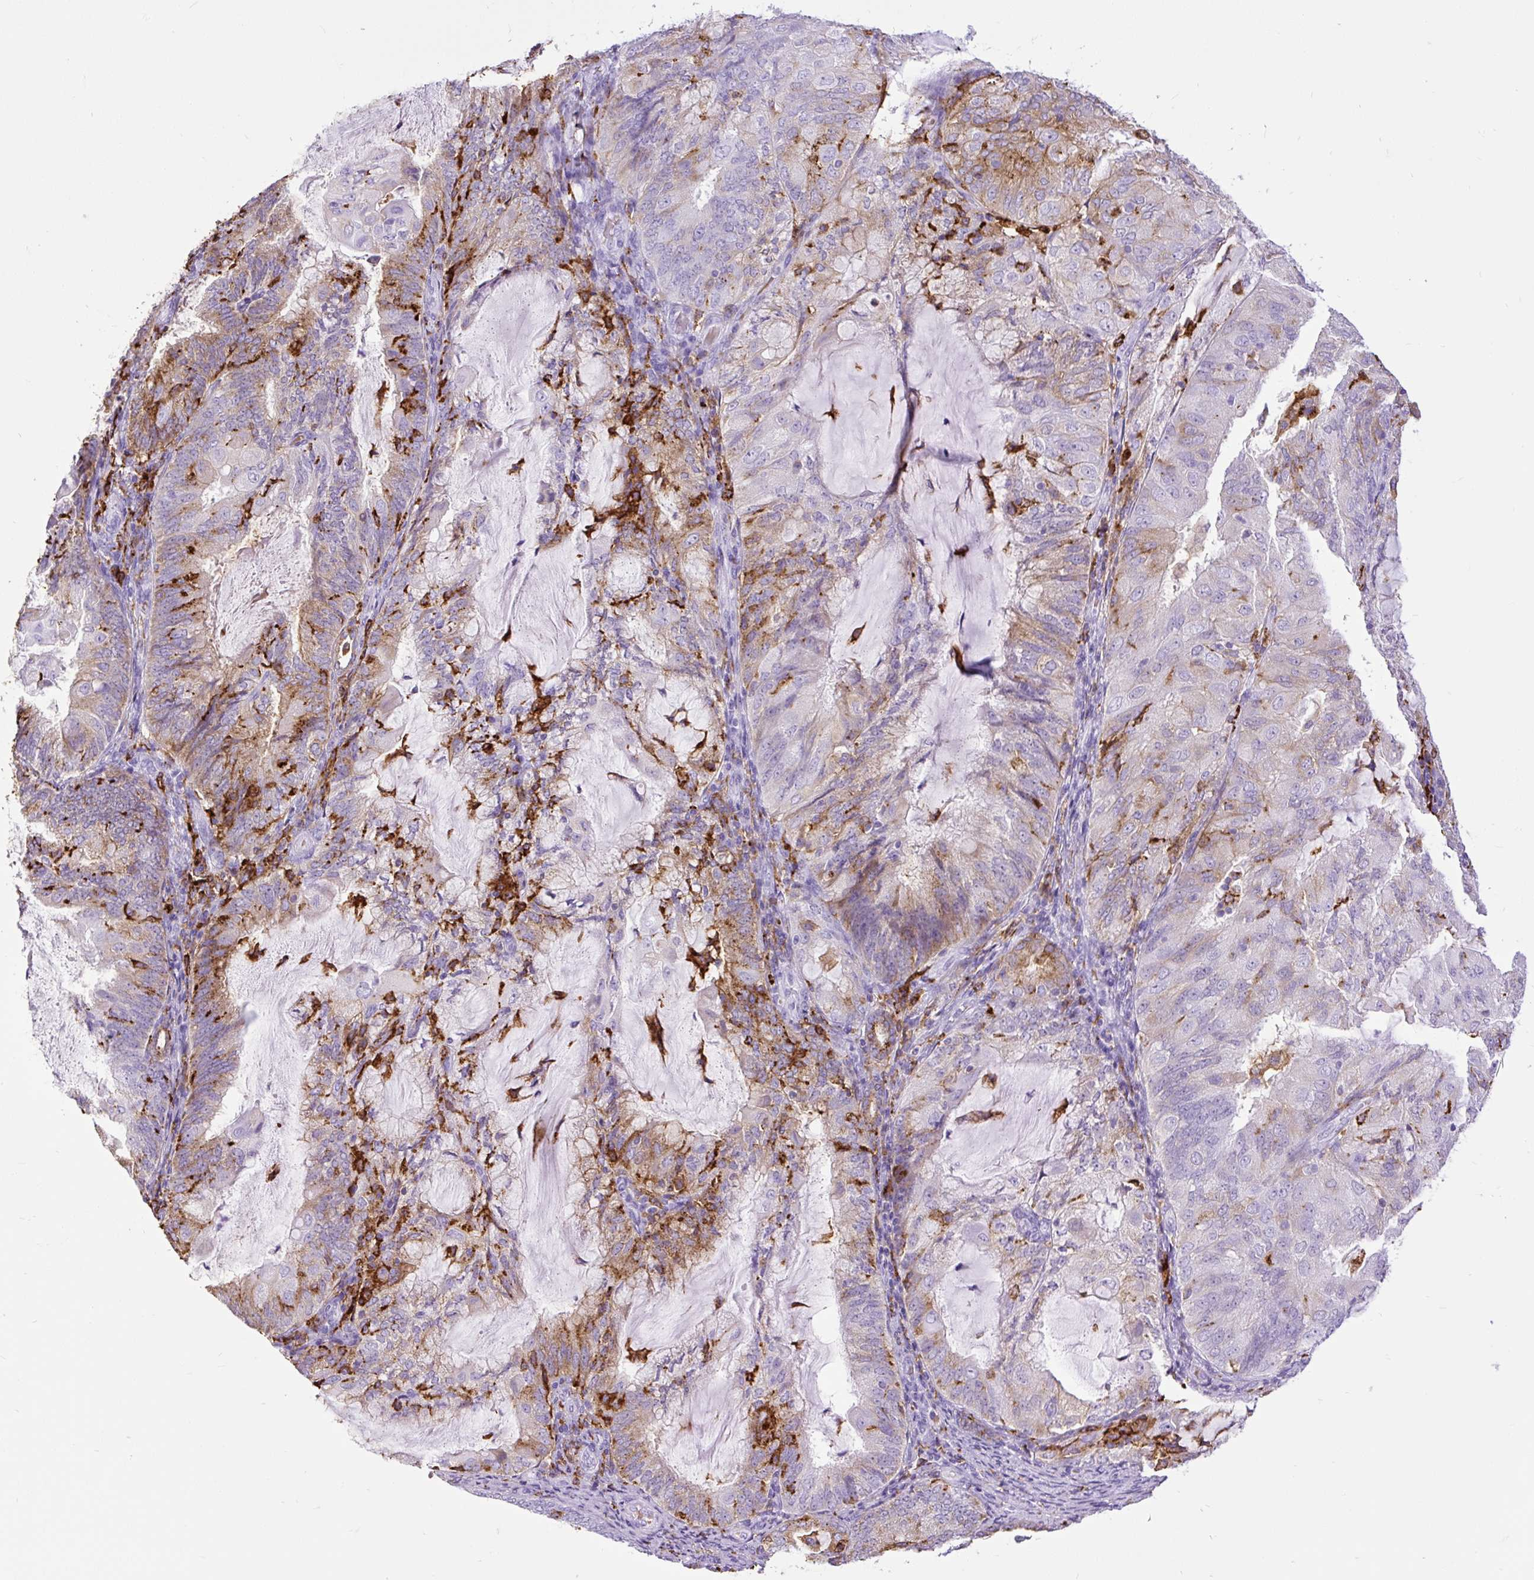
{"staining": {"intensity": "moderate", "quantity": "<25%", "location": "cytoplasmic/membranous"}, "tissue": "endometrial cancer", "cell_type": "Tumor cells", "image_type": "cancer", "snomed": [{"axis": "morphology", "description": "Adenocarcinoma, NOS"}, {"axis": "topography", "description": "Endometrium"}], "caption": "About <25% of tumor cells in endometrial cancer (adenocarcinoma) demonstrate moderate cytoplasmic/membranous protein staining as visualized by brown immunohistochemical staining.", "gene": "HLA-DRA", "patient": {"sex": "female", "age": 81}}